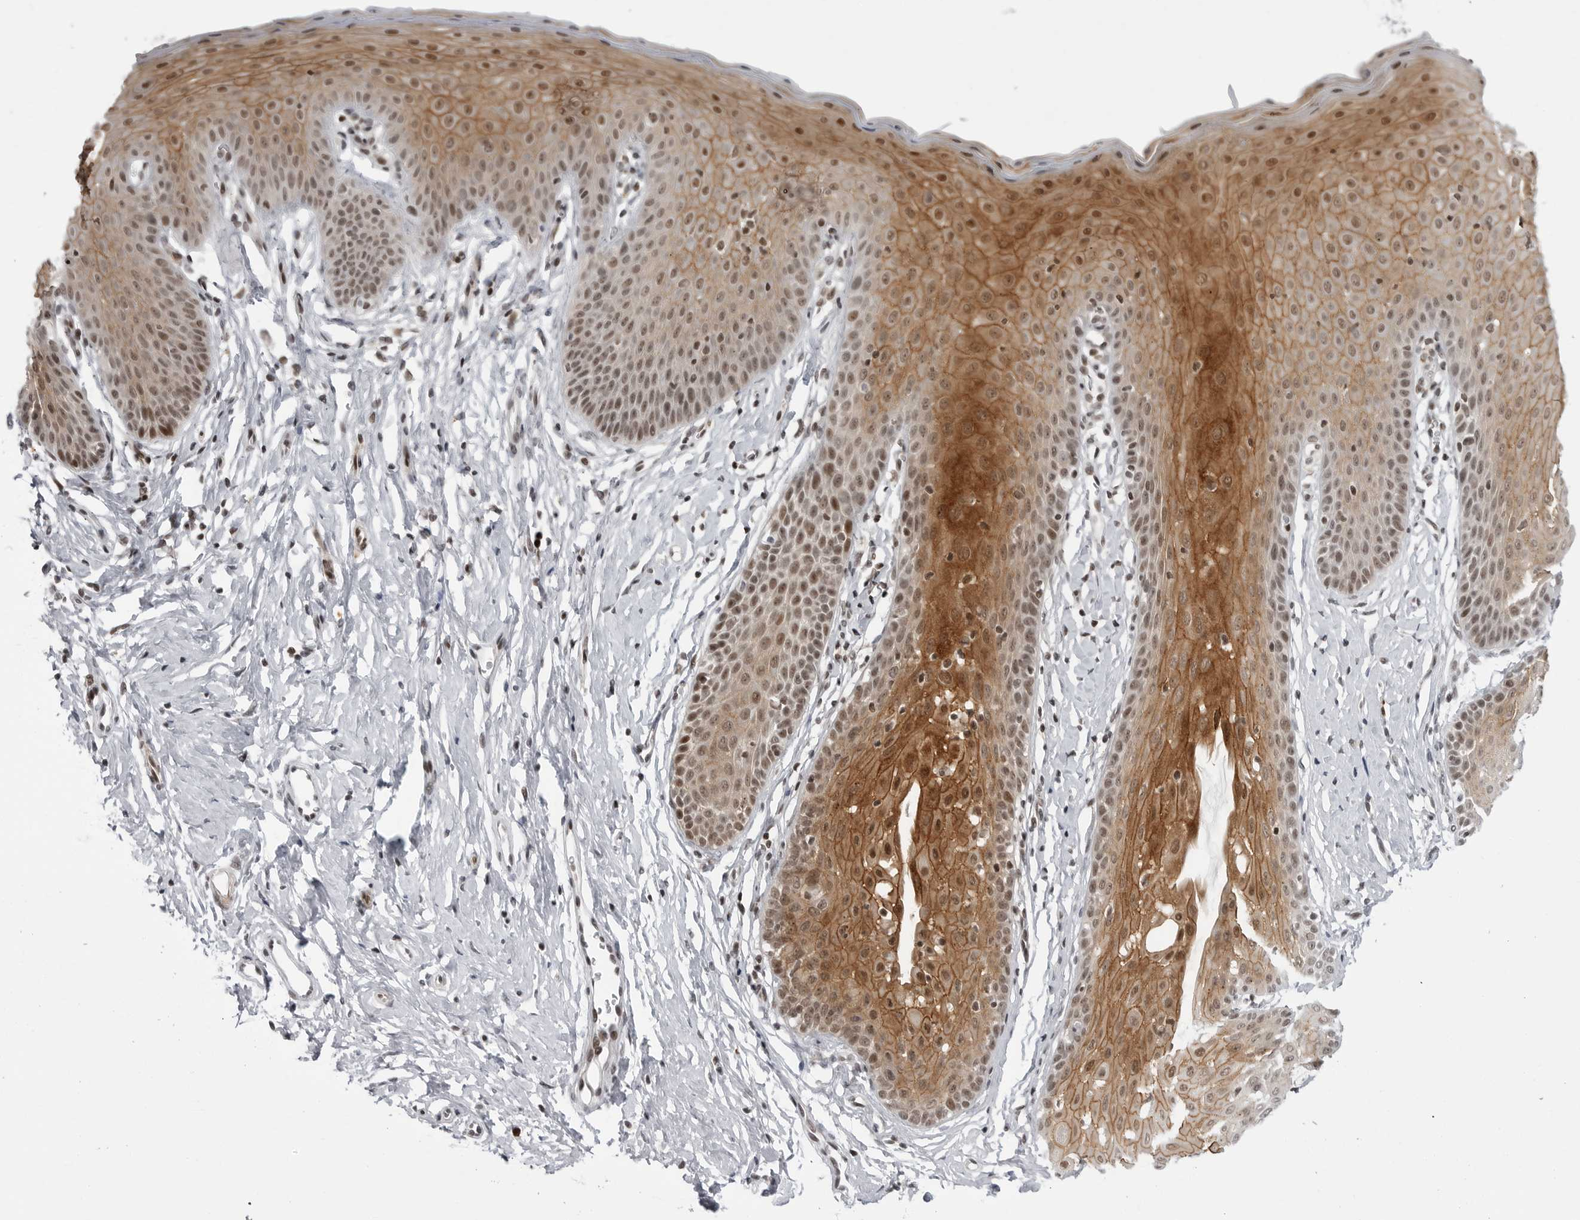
{"staining": {"intensity": "weak", "quantity": ">75%", "location": "nuclear"}, "tissue": "cervix", "cell_type": "Glandular cells", "image_type": "normal", "snomed": [{"axis": "morphology", "description": "Normal tissue, NOS"}, {"axis": "topography", "description": "Cervix"}], "caption": "Immunohistochemistry micrograph of benign human cervix stained for a protein (brown), which displays low levels of weak nuclear positivity in approximately >75% of glandular cells.", "gene": "TRIM66", "patient": {"sex": "female", "age": 36}}